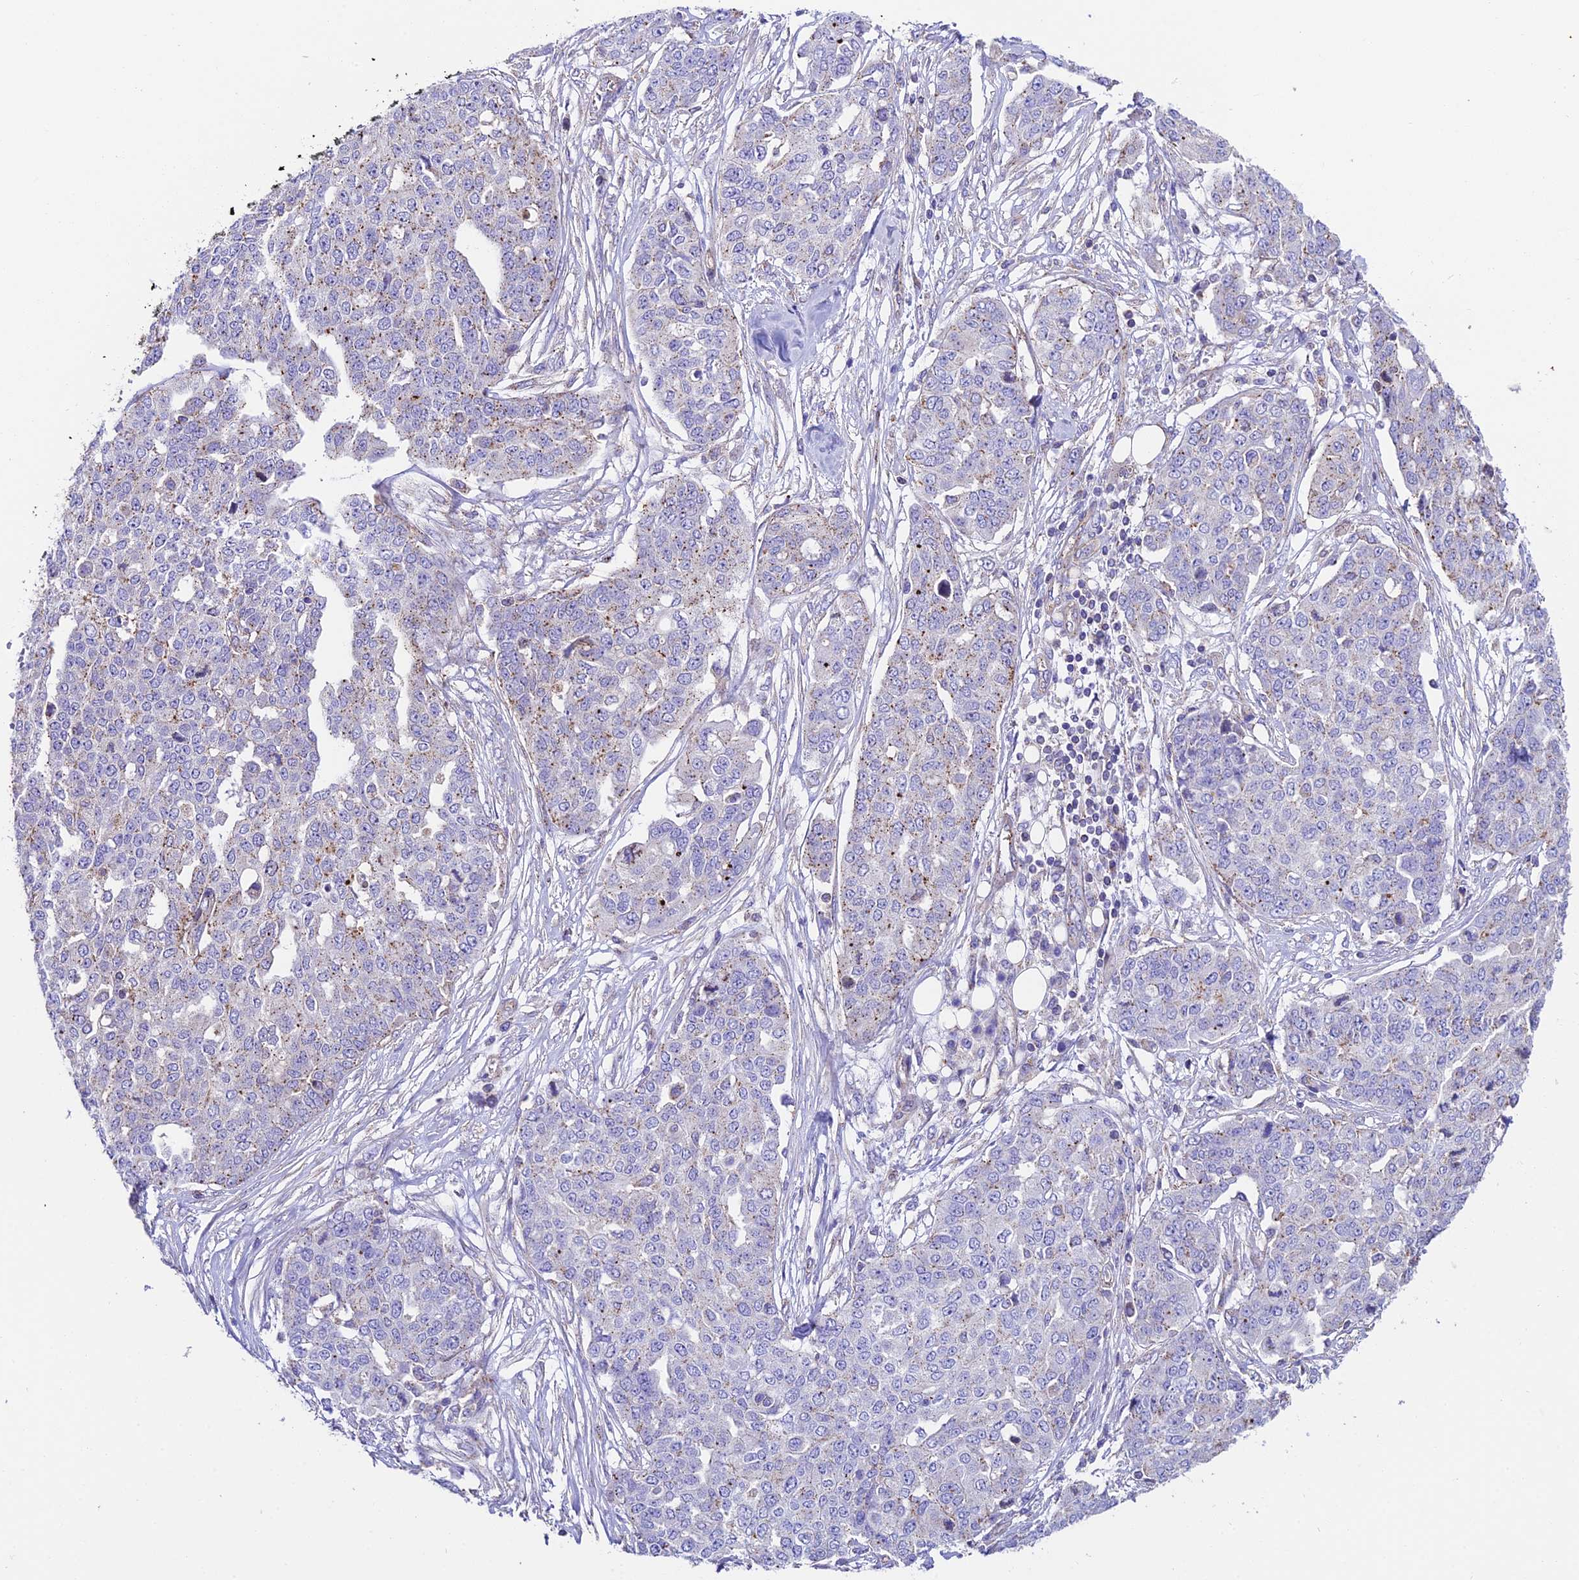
{"staining": {"intensity": "moderate", "quantity": "<25%", "location": "cytoplasmic/membranous"}, "tissue": "ovarian cancer", "cell_type": "Tumor cells", "image_type": "cancer", "snomed": [{"axis": "morphology", "description": "Cystadenocarcinoma, serous, NOS"}, {"axis": "topography", "description": "Soft tissue"}, {"axis": "topography", "description": "Ovary"}], "caption": "Ovarian cancer stained with DAB (3,3'-diaminobenzidine) immunohistochemistry (IHC) displays low levels of moderate cytoplasmic/membranous positivity in about <25% of tumor cells.", "gene": "QRFP", "patient": {"sex": "female", "age": 57}}